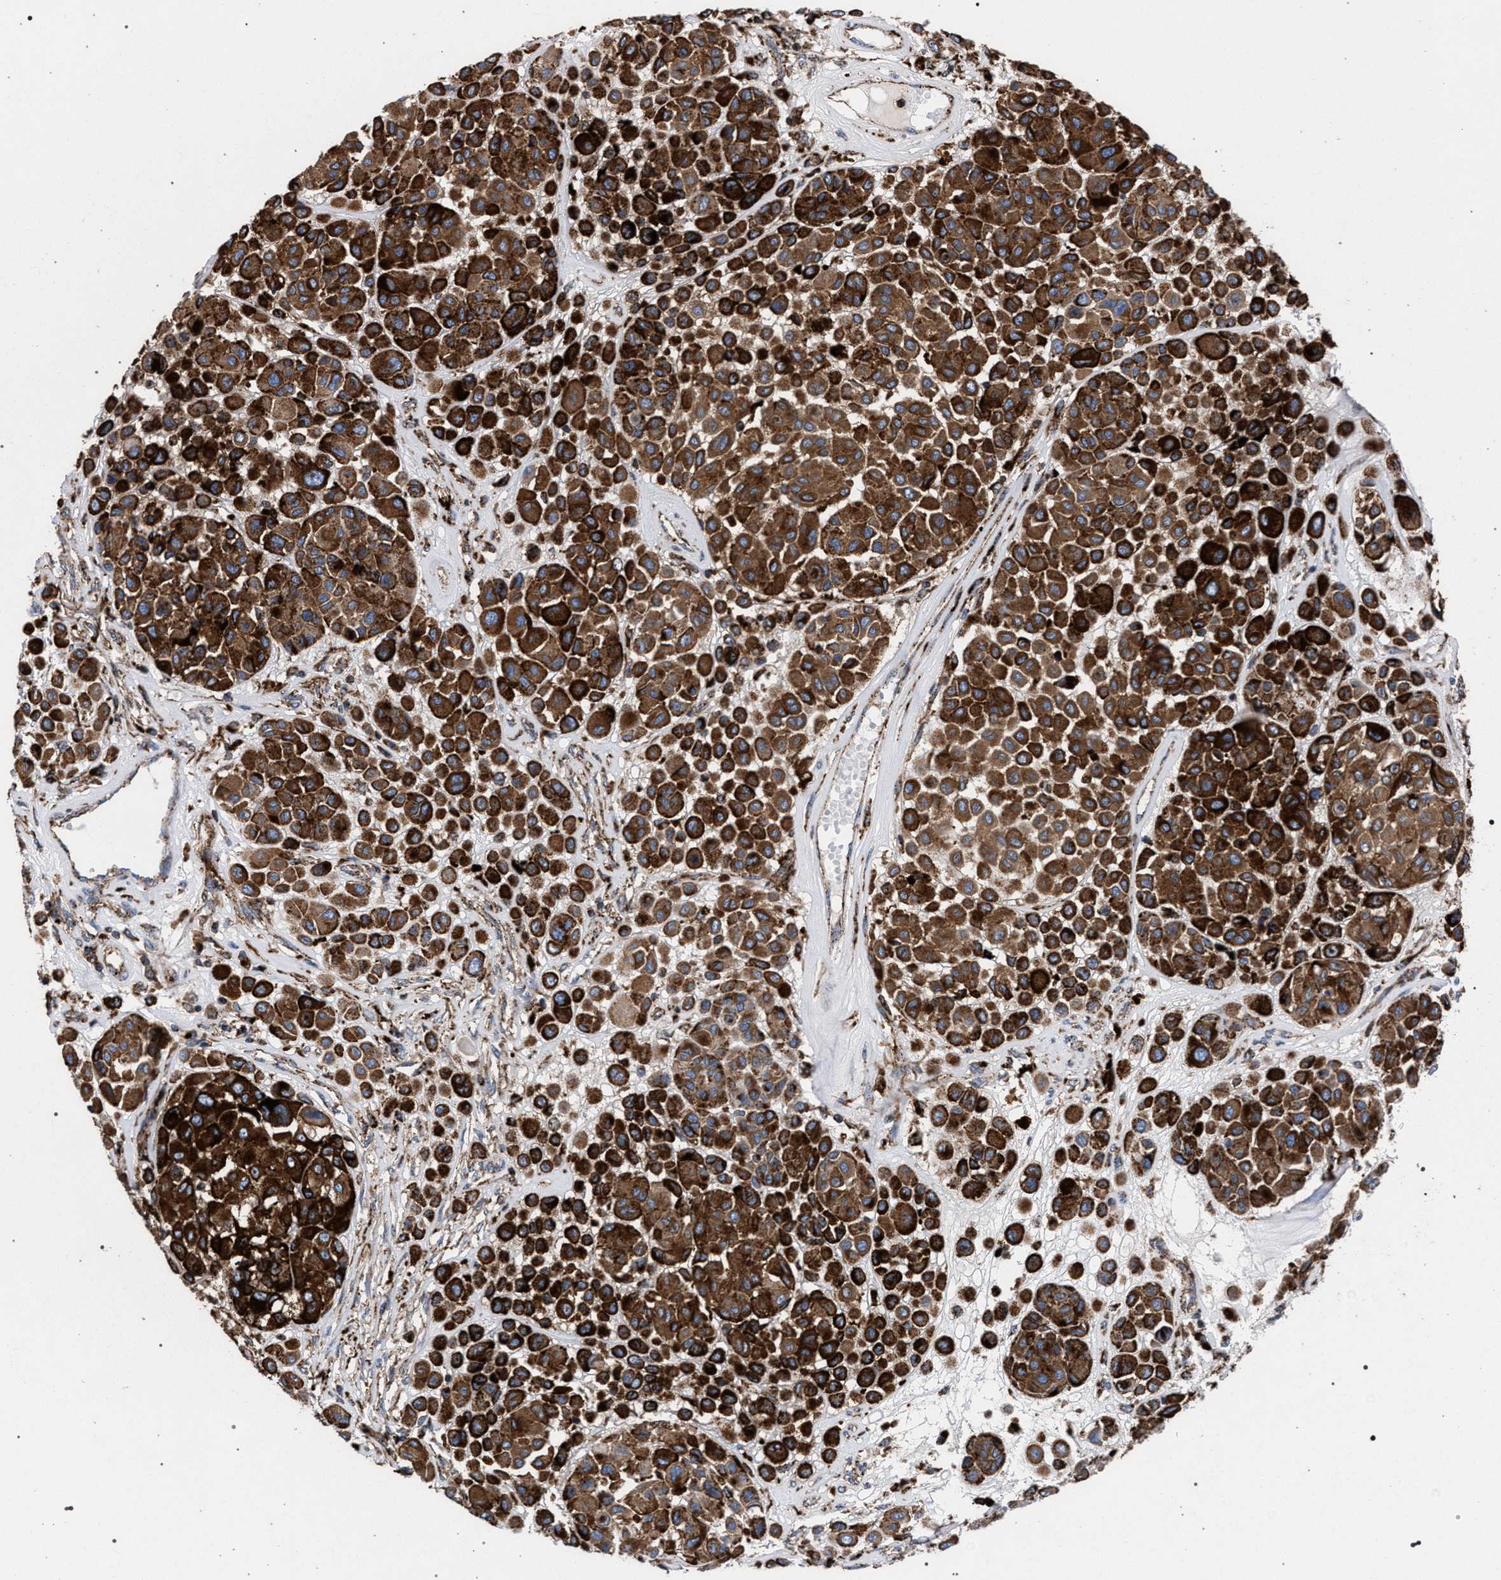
{"staining": {"intensity": "strong", "quantity": ">75%", "location": "cytoplasmic/membranous"}, "tissue": "melanoma", "cell_type": "Tumor cells", "image_type": "cancer", "snomed": [{"axis": "morphology", "description": "Malignant melanoma, Metastatic site"}, {"axis": "topography", "description": "Soft tissue"}], "caption": "An immunohistochemistry micrograph of tumor tissue is shown. Protein staining in brown highlights strong cytoplasmic/membranous positivity in melanoma within tumor cells. The protein is shown in brown color, while the nuclei are stained blue.", "gene": "PPT1", "patient": {"sex": "male", "age": 41}}